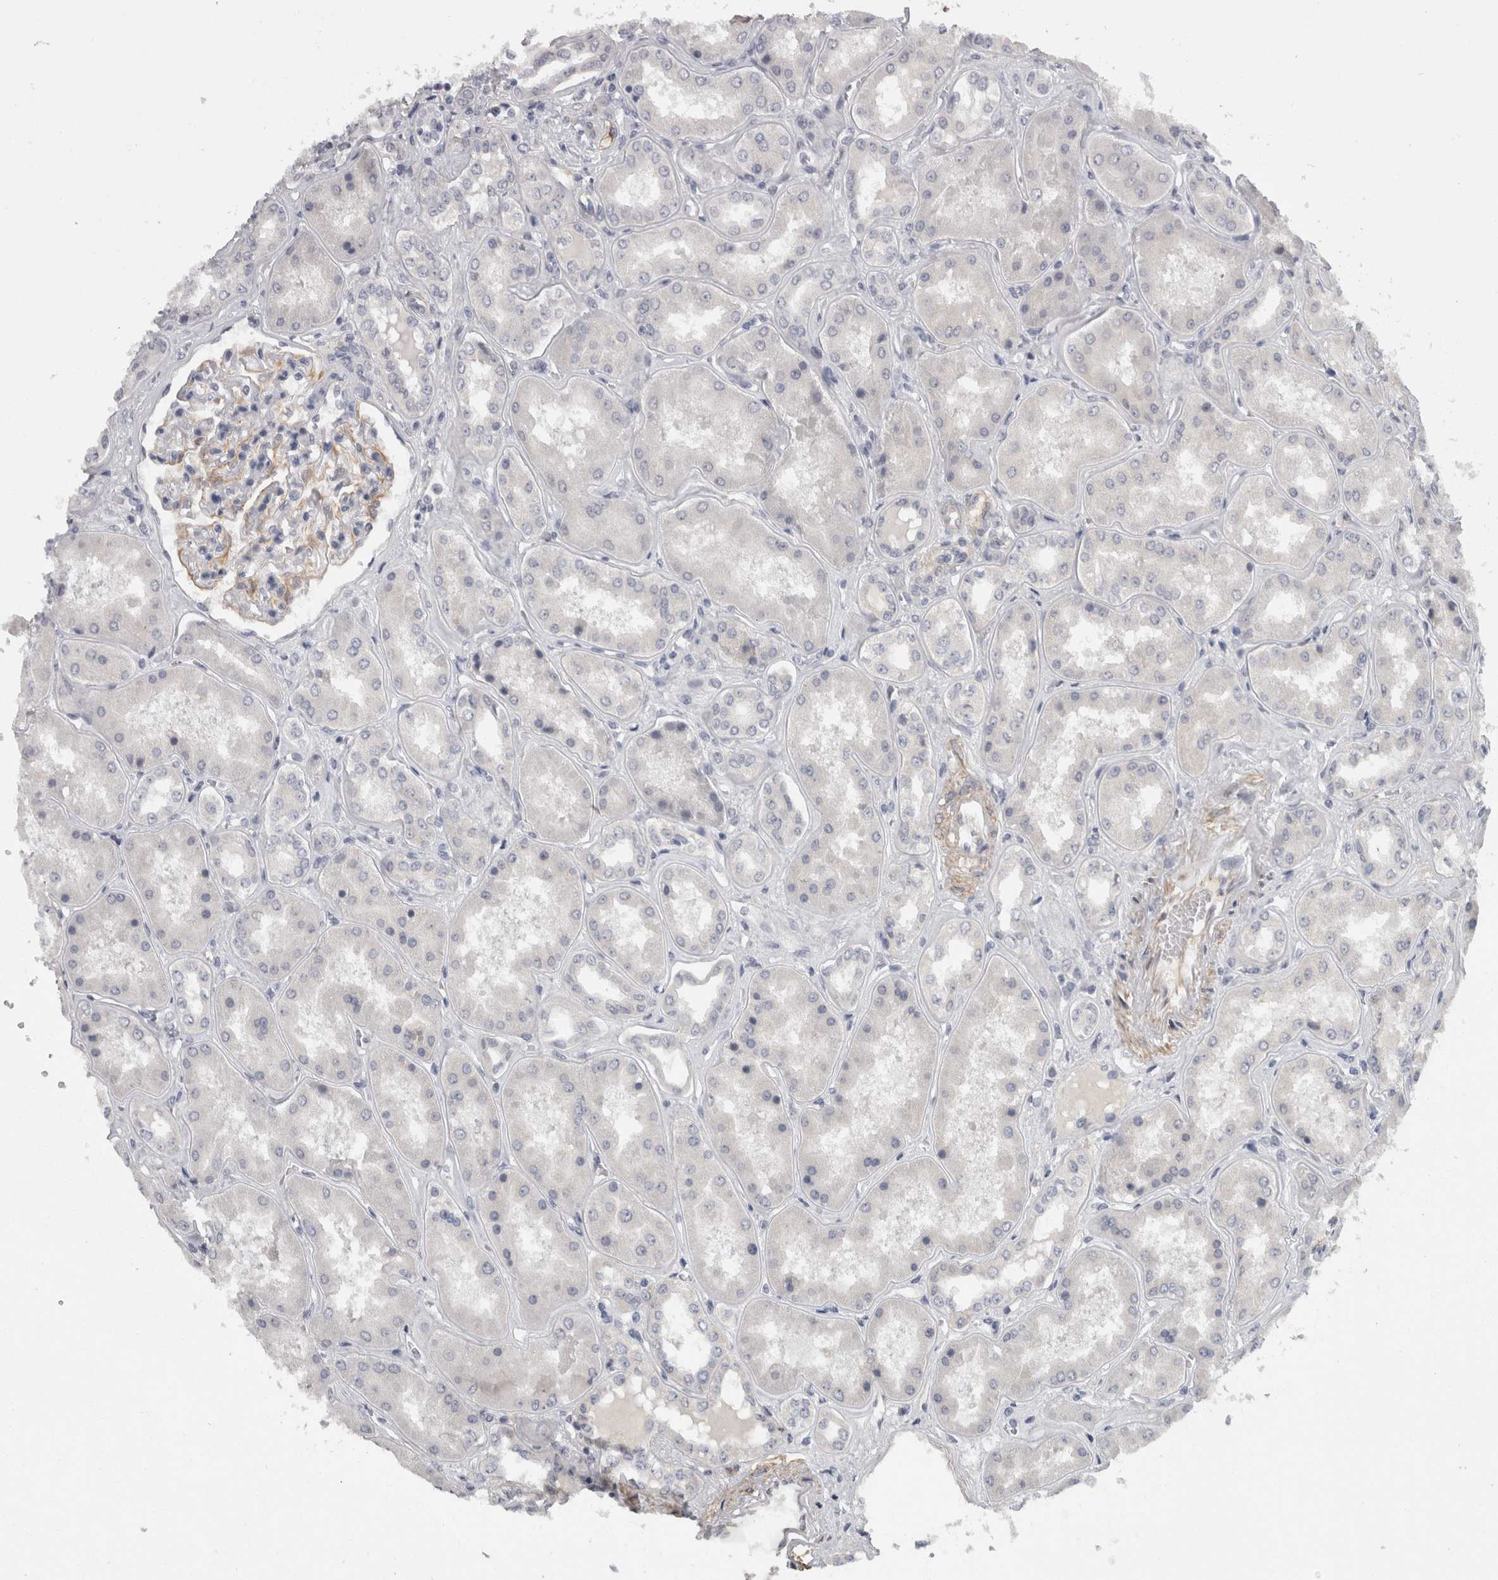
{"staining": {"intensity": "moderate", "quantity": ">75%", "location": "cytoplasmic/membranous"}, "tissue": "kidney", "cell_type": "Cells in glomeruli", "image_type": "normal", "snomed": [{"axis": "morphology", "description": "Normal tissue, NOS"}, {"axis": "topography", "description": "Kidney"}], "caption": "A high-resolution photomicrograph shows immunohistochemistry (IHC) staining of normal kidney, which exhibits moderate cytoplasmic/membranous staining in about >75% of cells in glomeruli.", "gene": "RMDN1", "patient": {"sex": "female", "age": 56}}